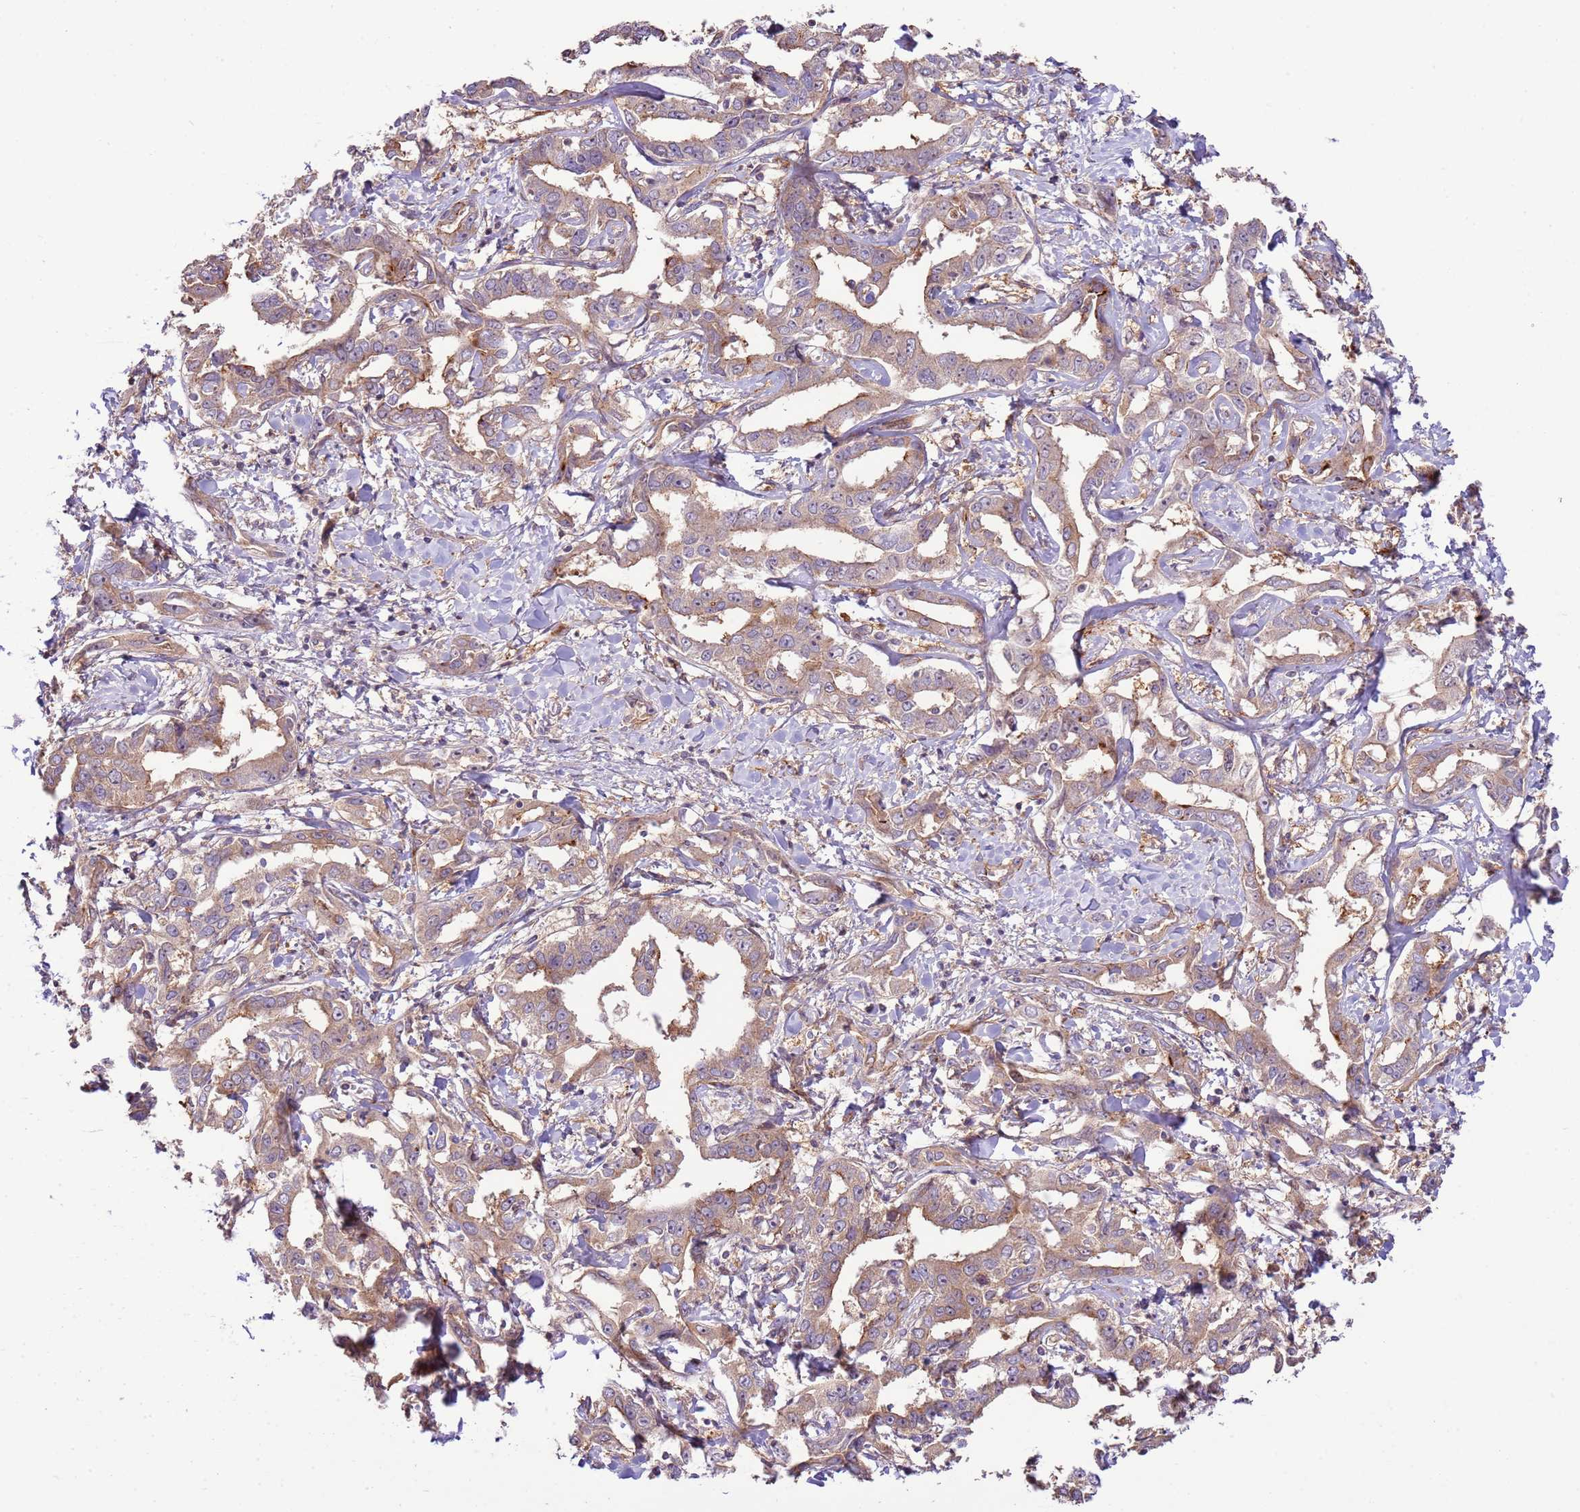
{"staining": {"intensity": "weak", "quantity": "25%-75%", "location": "cytoplasmic/membranous"}, "tissue": "liver cancer", "cell_type": "Tumor cells", "image_type": "cancer", "snomed": [{"axis": "morphology", "description": "Cholangiocarcinoma"}, {"axis": "topography", "description": "Liver"}], "caption": "The image demonstrates immunohistochemical staining of cholangiocarcinoma (liver). There is weak cytoplasmic/membranous expression is present in about 25%-75% of tumor cells. Using DAB (3,3'-diaminobenzidine) (brown) and hematoxylin (blue) stains, captured at high magnification using brightfield microscopy.", "gene": "ZNF624", "patient": {"sex": "male", "age": 59}}